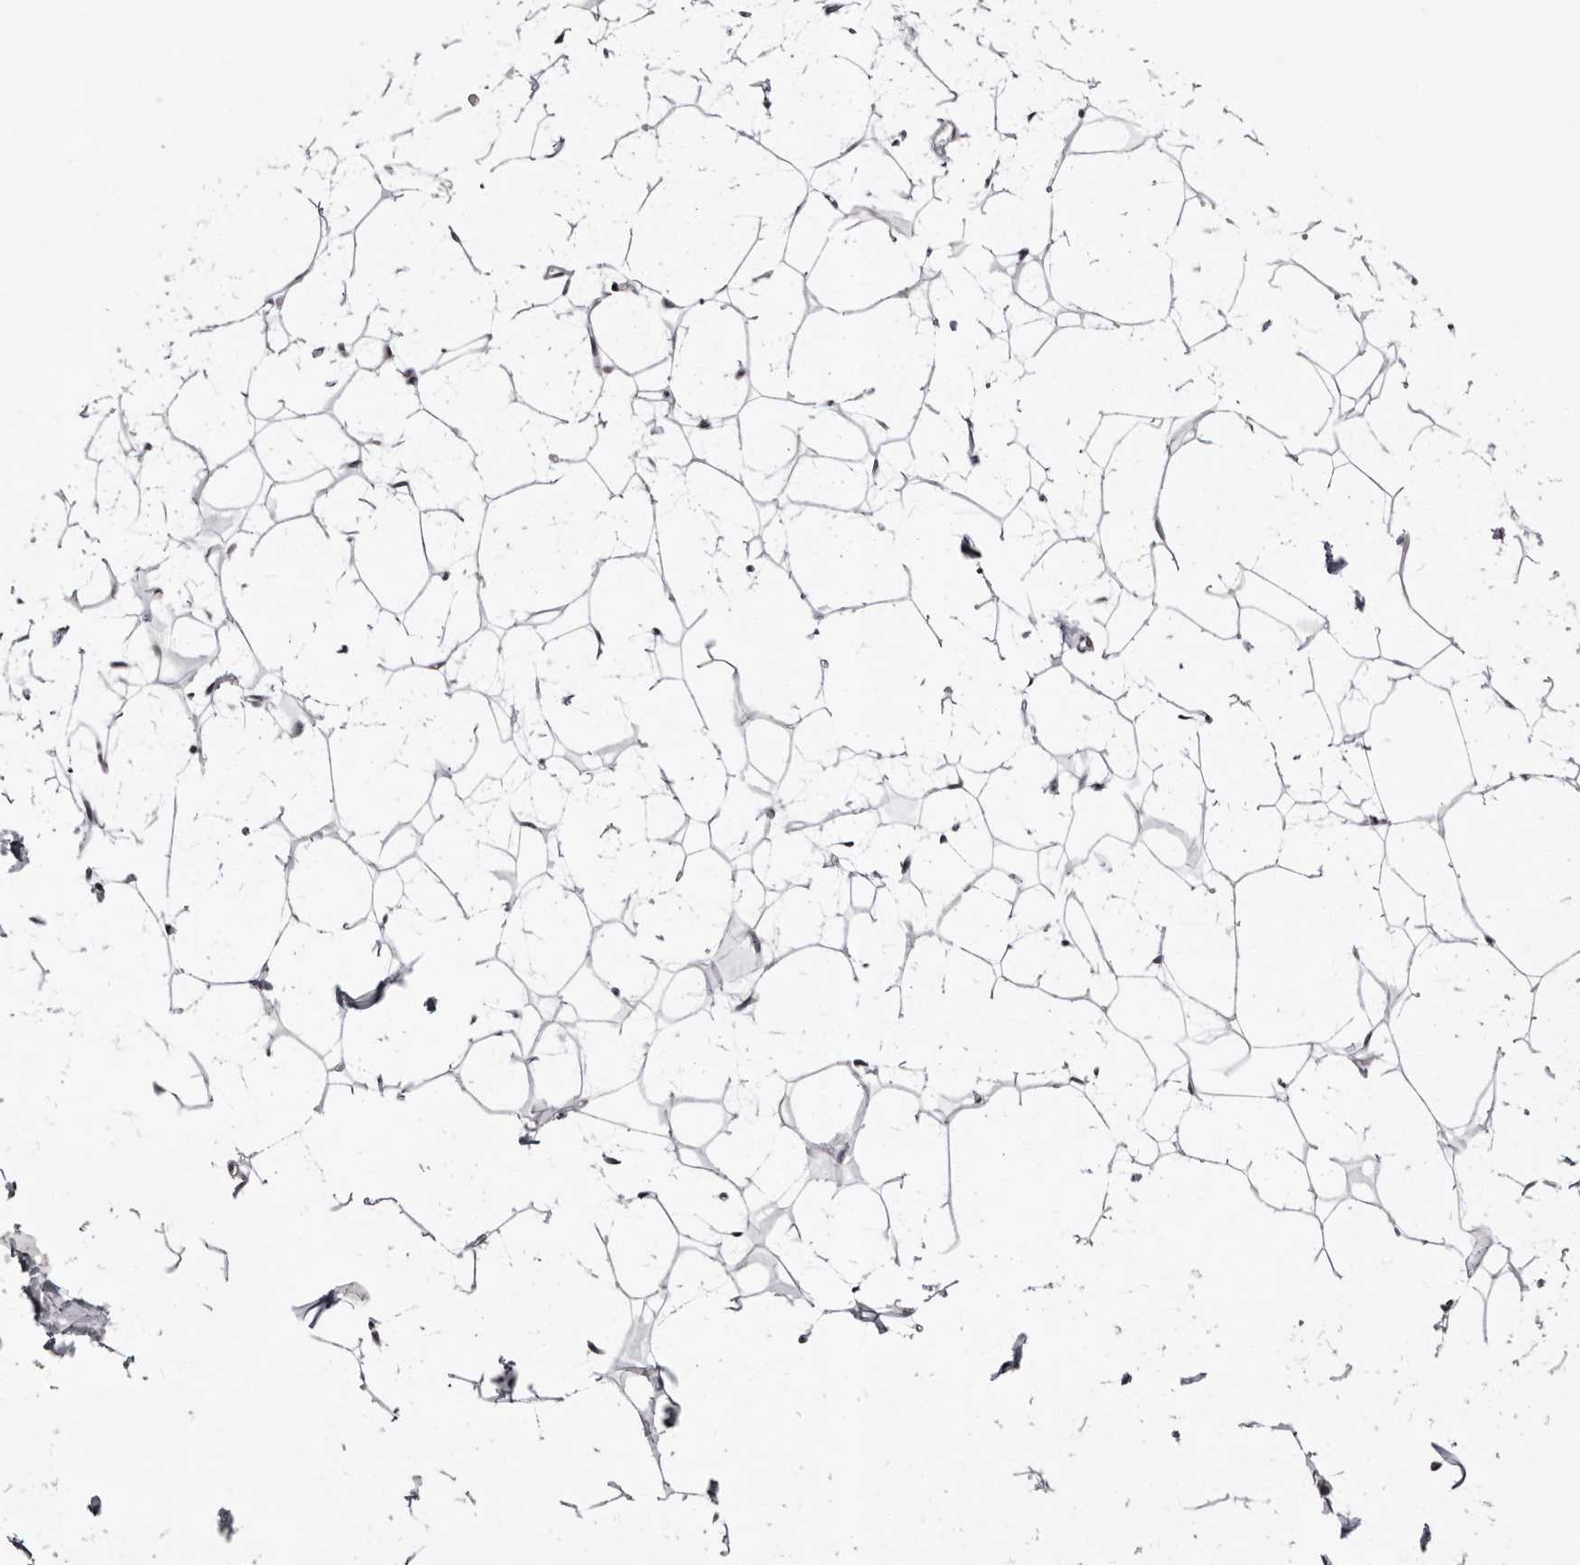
{"staining": {"intensity": "negative", "quantity": "none", "location": "none"}, "tissue": "adipose tissue", "cell_type": "Adipocytes", "image_type": "normal", "snomed": [{"axis": "morphology", "description": "Normal tissue, NOS"}, {"axis": "topography", "description": "Breast"}], "caption": "Immunohistochemical staining of normal human adipose tissue exhibits no significant staining in adipocytes.", "gene": "NUP153", "patient": {"sex": "female", "age": 23}}